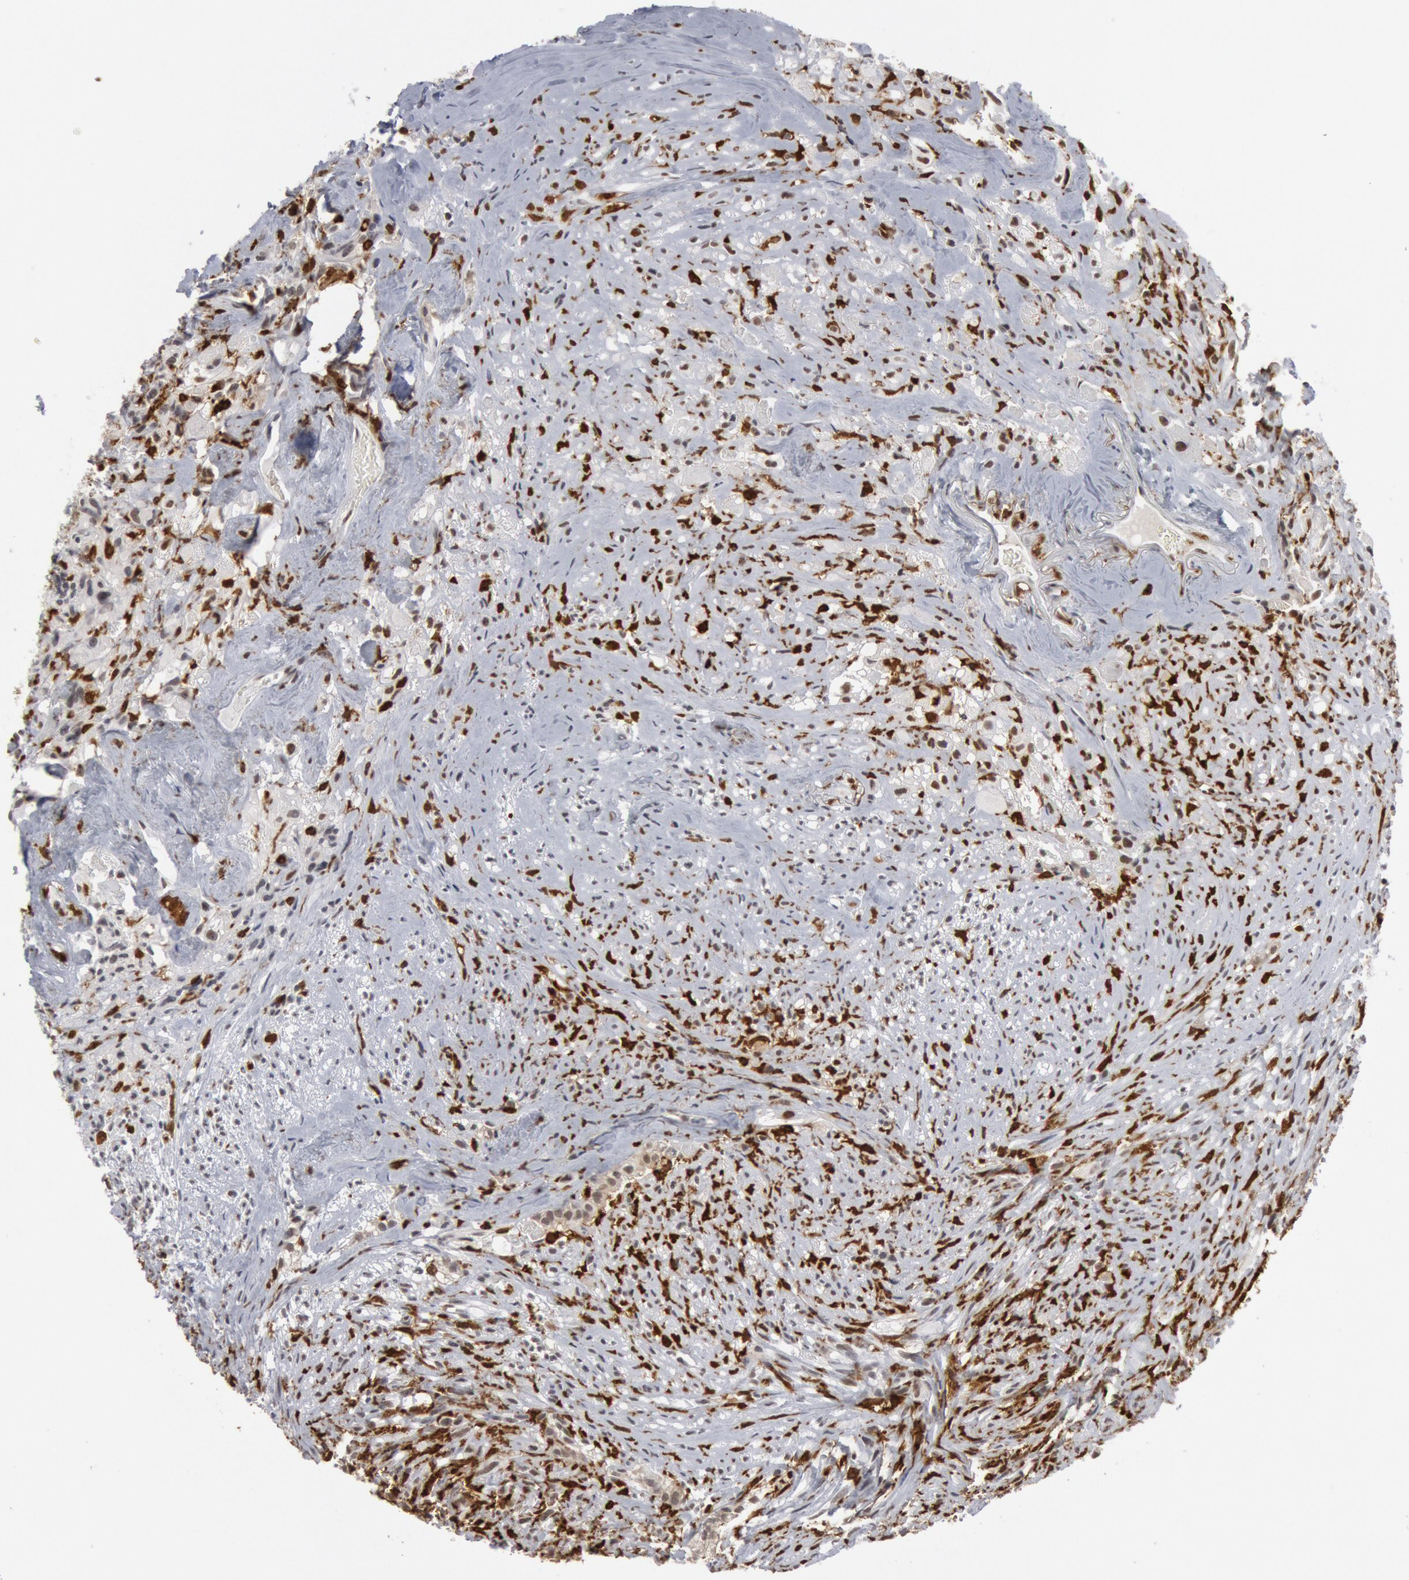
{"staining": {"intensity": "strong", "quantity": "25%-75%", "location": "nuclear"}, "tissue": "glioma", "cell_type": "Tumor cells", "image_type": "cancer", "snomed": [{"axis": "morphology", "description": "Glioma, malignant, High grade"}, {"axis": "topography", "description": "Brain"}], "caption": "Glioma was stained to show a protein in brown. There is high levels of strong nuclear staining in about 25%-75% of tumor cells. The protein of interest is stained brown, and the nuclei are stained in blue (DAB IHC with brightfield microscopy, high magnification).", "gene": "PTPN6", "patient": {"sex": "male", "age": 48}}